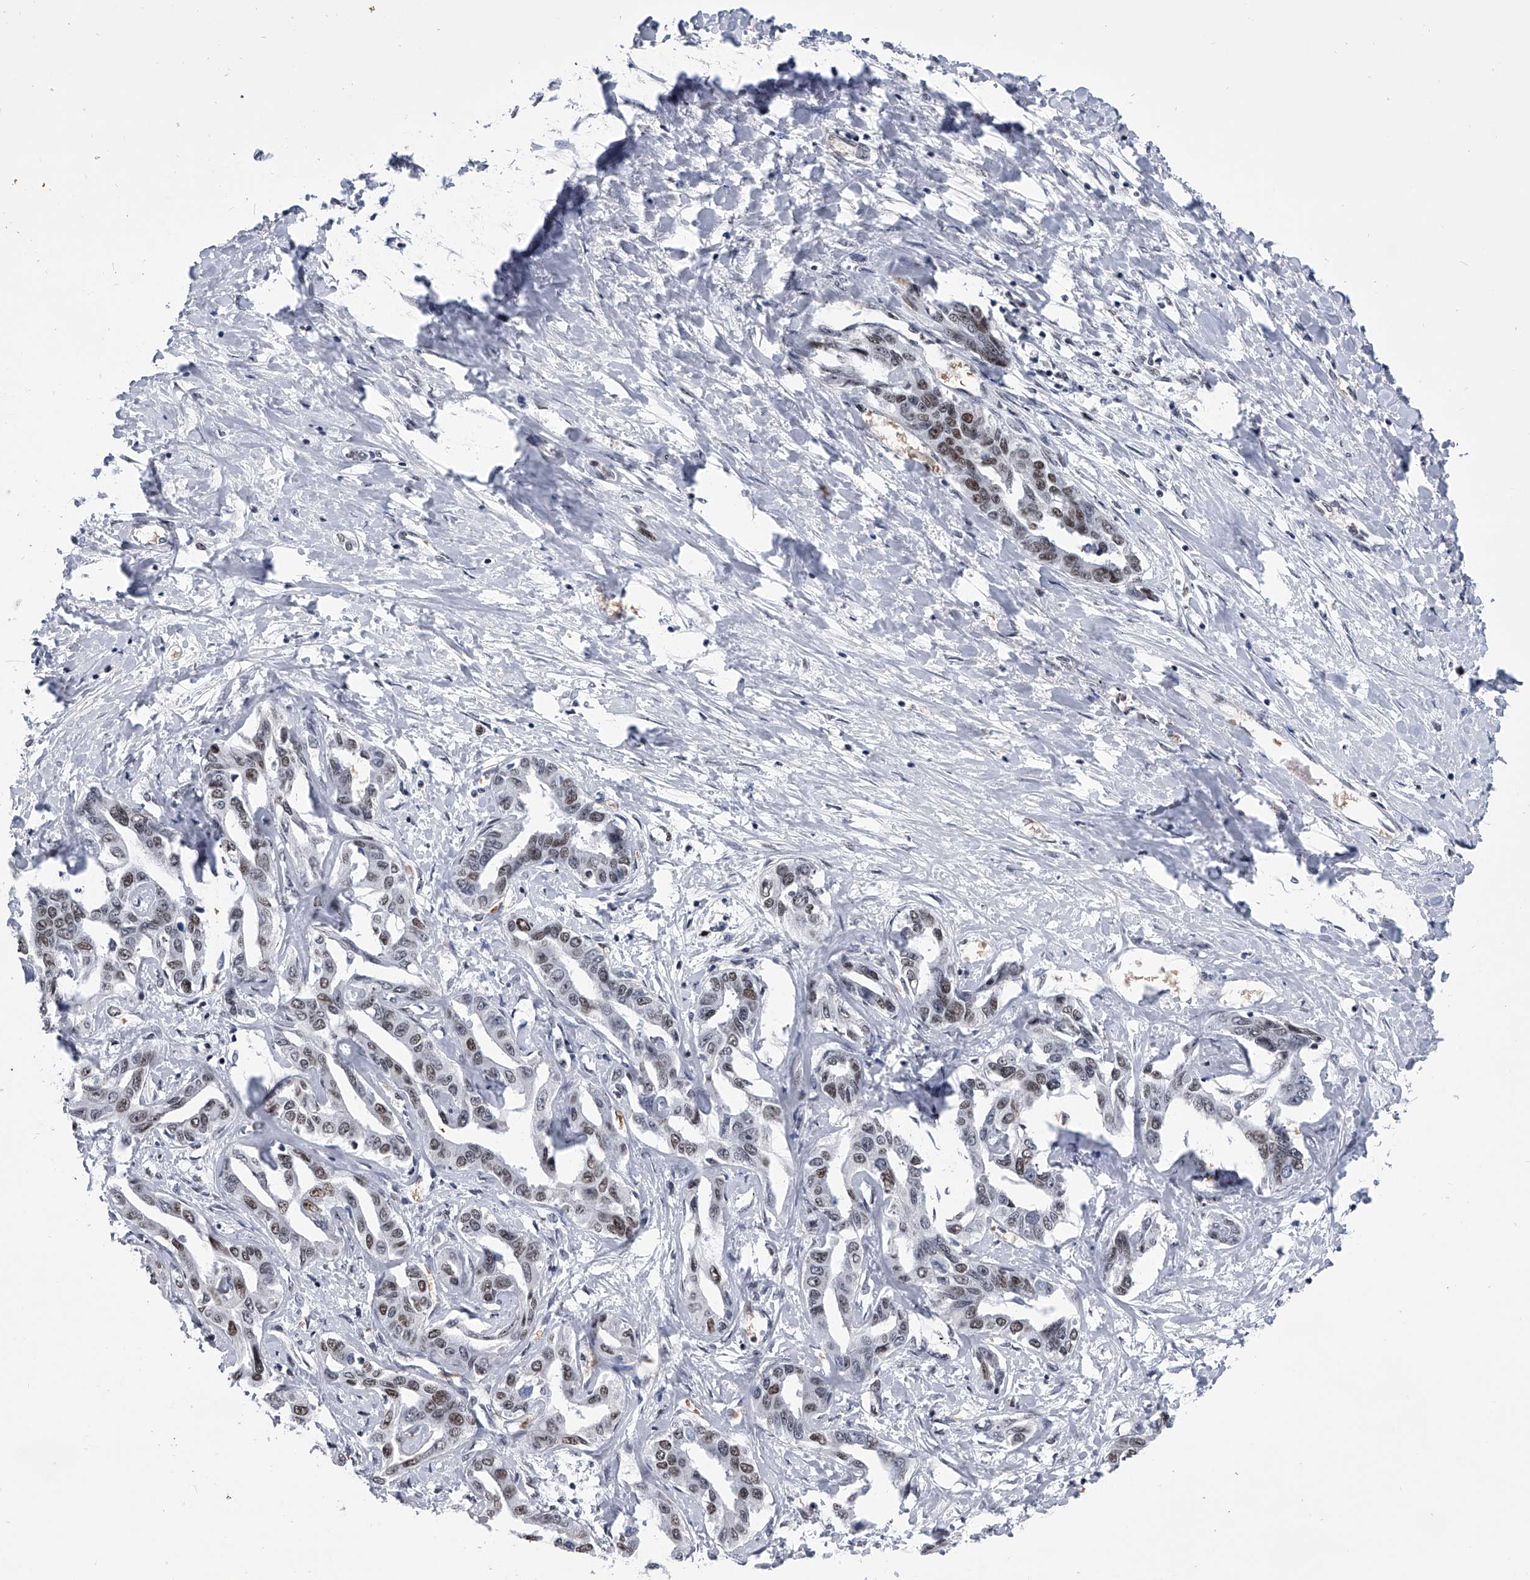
{"staining": {"intensity": "weak", "quantity": ">75%", "location": "nuclear"}, "tissue": "liver cancer", "cell_type": "Tumor cells", "image_type": "cancer", "snomed": [{"axis": "morphology", "description": "Cholangiocarcinoma"}, {"axis": "topography", "description": "Liver"}], "caption": "Immunohistochemistry (IHC) of human liver cholangiocarcinoma displays low levels of weak nuclear staining in about >75% of tumor cells.", "gene": "SIM2", "patient": {"sex": "male", "age": 59}}